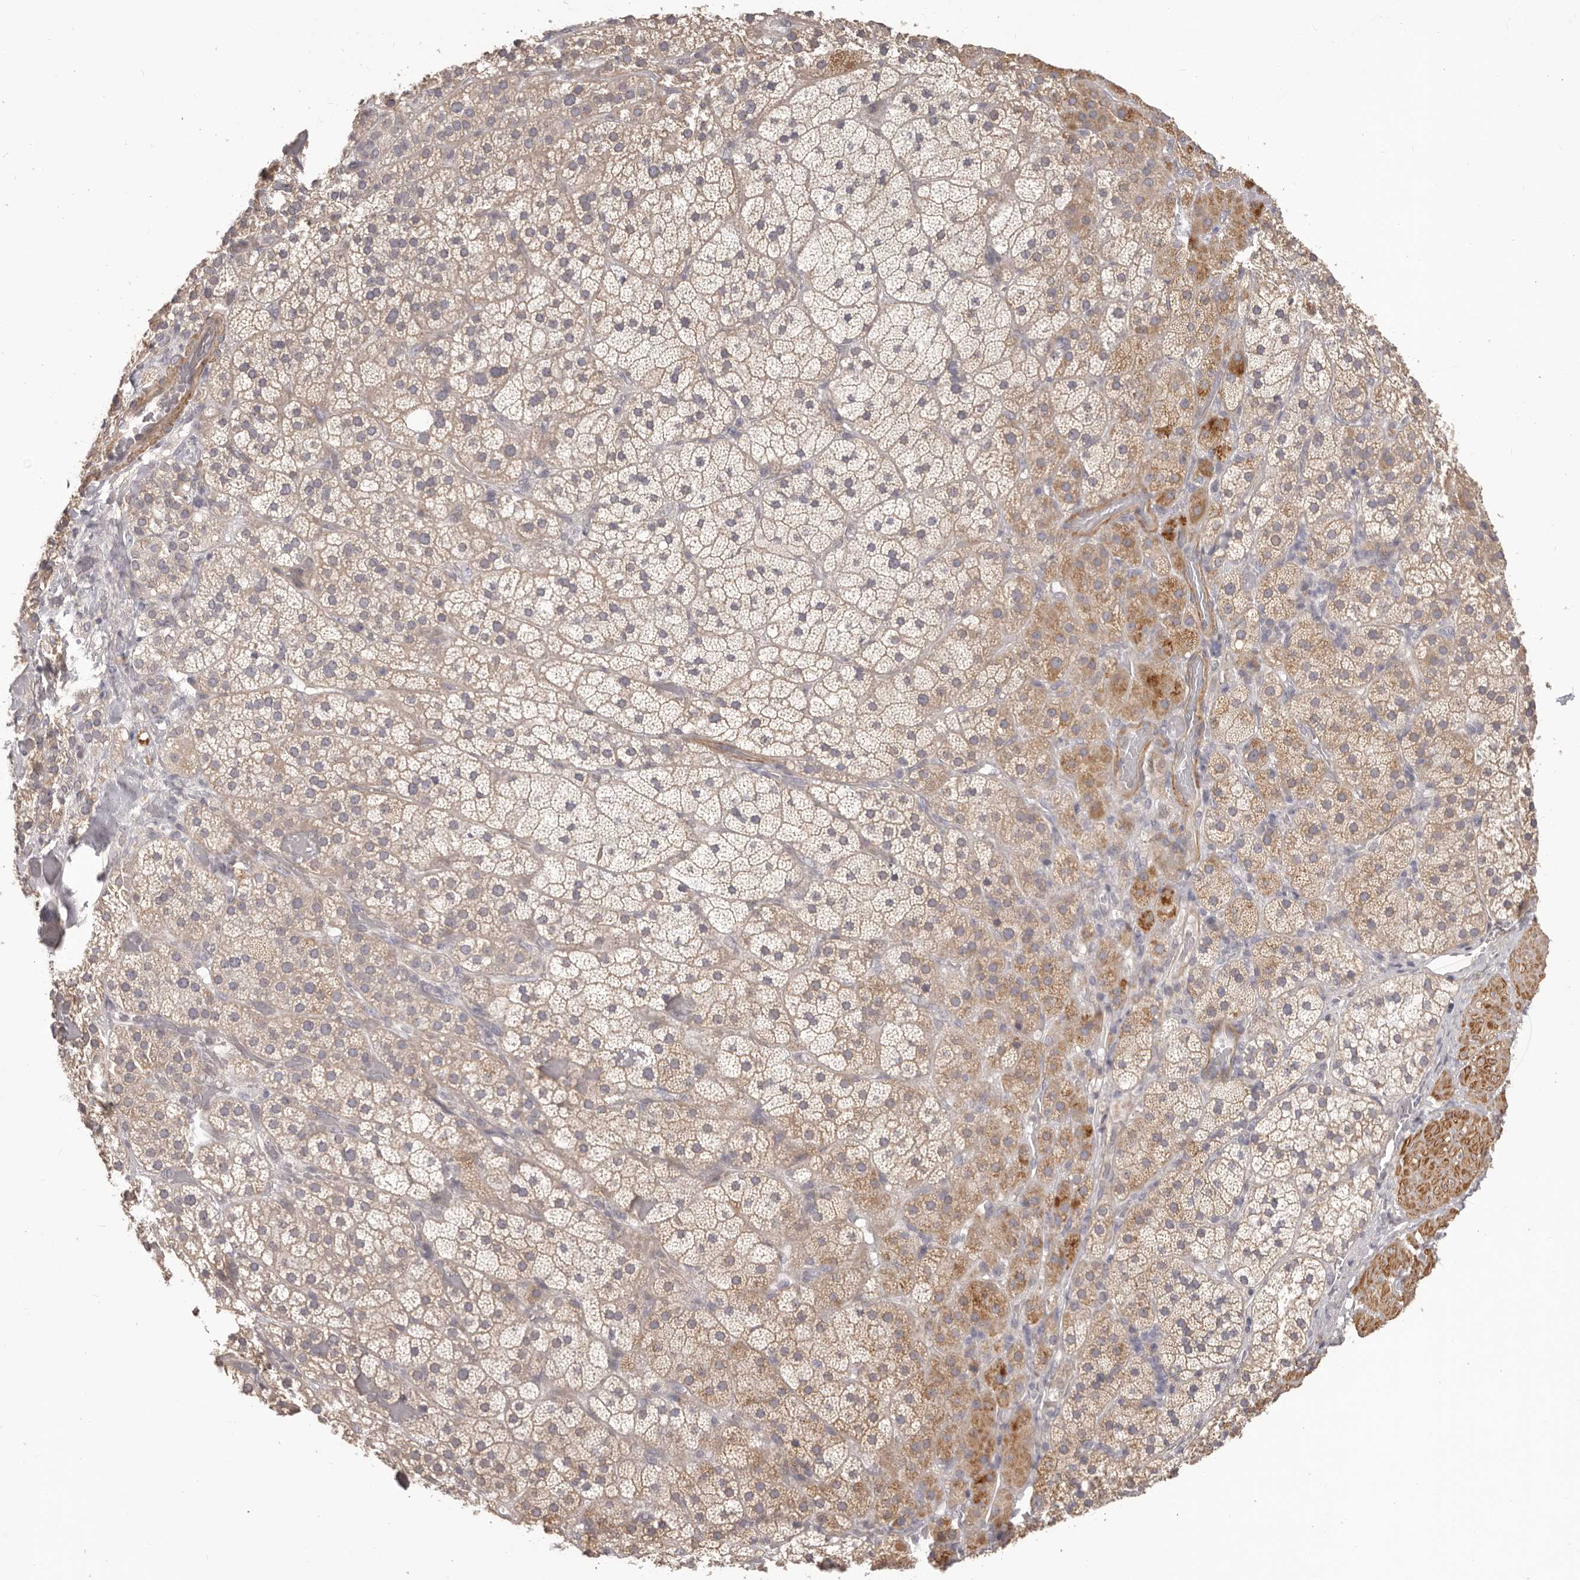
{"staining": {"intensity": "strong", "quantity": "<25%", "location": "cytoplasmic/membranous"}, "tissue": "adrenal gland", "cell_type": "Glandular cells", "image_type": "normal", "snomed": [{"axis": "morphology", "description": "Normal tissue, NOS"}, {"axis": "topography", "description": "Adrenal gland"}], "caption": "Protein expression by immunohistochemistry reveals strong cytoplasmic/membranous staining in about <25% of glandular cells in benign adrenal gland. The protein is stained brown, and the nuclei are stained in blue (DAB (3,3'-diaminobenzidine) IHC with brightfield microscopy, high magnification).", "gene": "HRH1", "patient": {"sex": "male", "age": 57}}